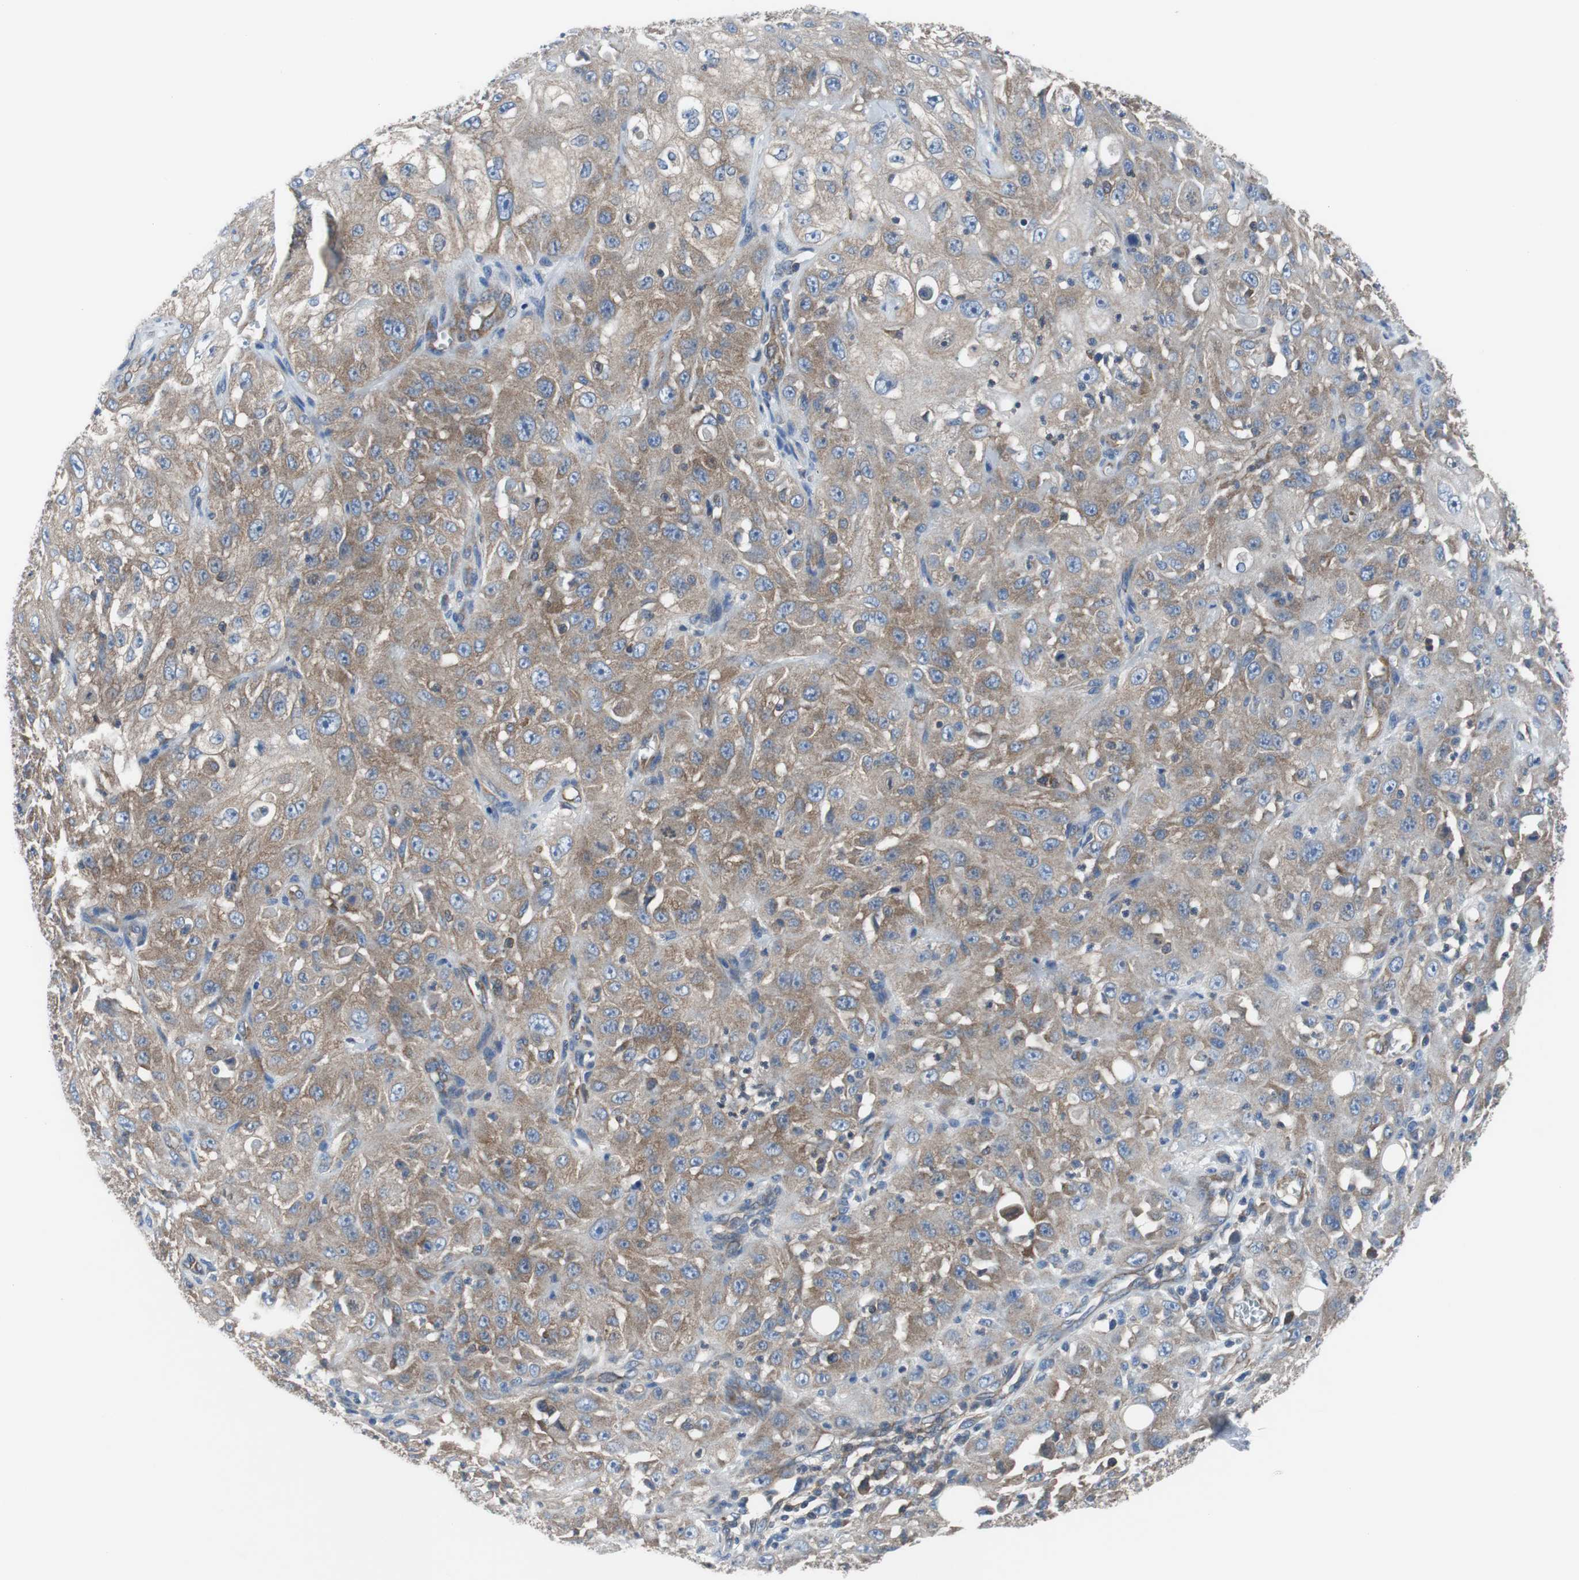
{"staining": {"intensity": "moderate", "quantity": ">75%", "location": "cytoplasmic/membranous"}, "tissue": "skin cancer", "cell_type": "Tumor cells", "image_type": "cancer", "snomed": [{"axis": "morphology", "description": "Squamous cell carcinoma, NOS"}, {"axis": "morphology", "description": "Squamous cell carcinoma, metastatic, NOS"}, {"axis": "topography", "description": "Skin"}, {"axis": "topography", "description": "Lymph node"}], "caption": "Human squamous cell carcinoma (skin) stained with a protein marker demonstrates moderate staining in tumor cells.", "gene": "BRAF", "patient": {"sex": "male", "age": 75}}